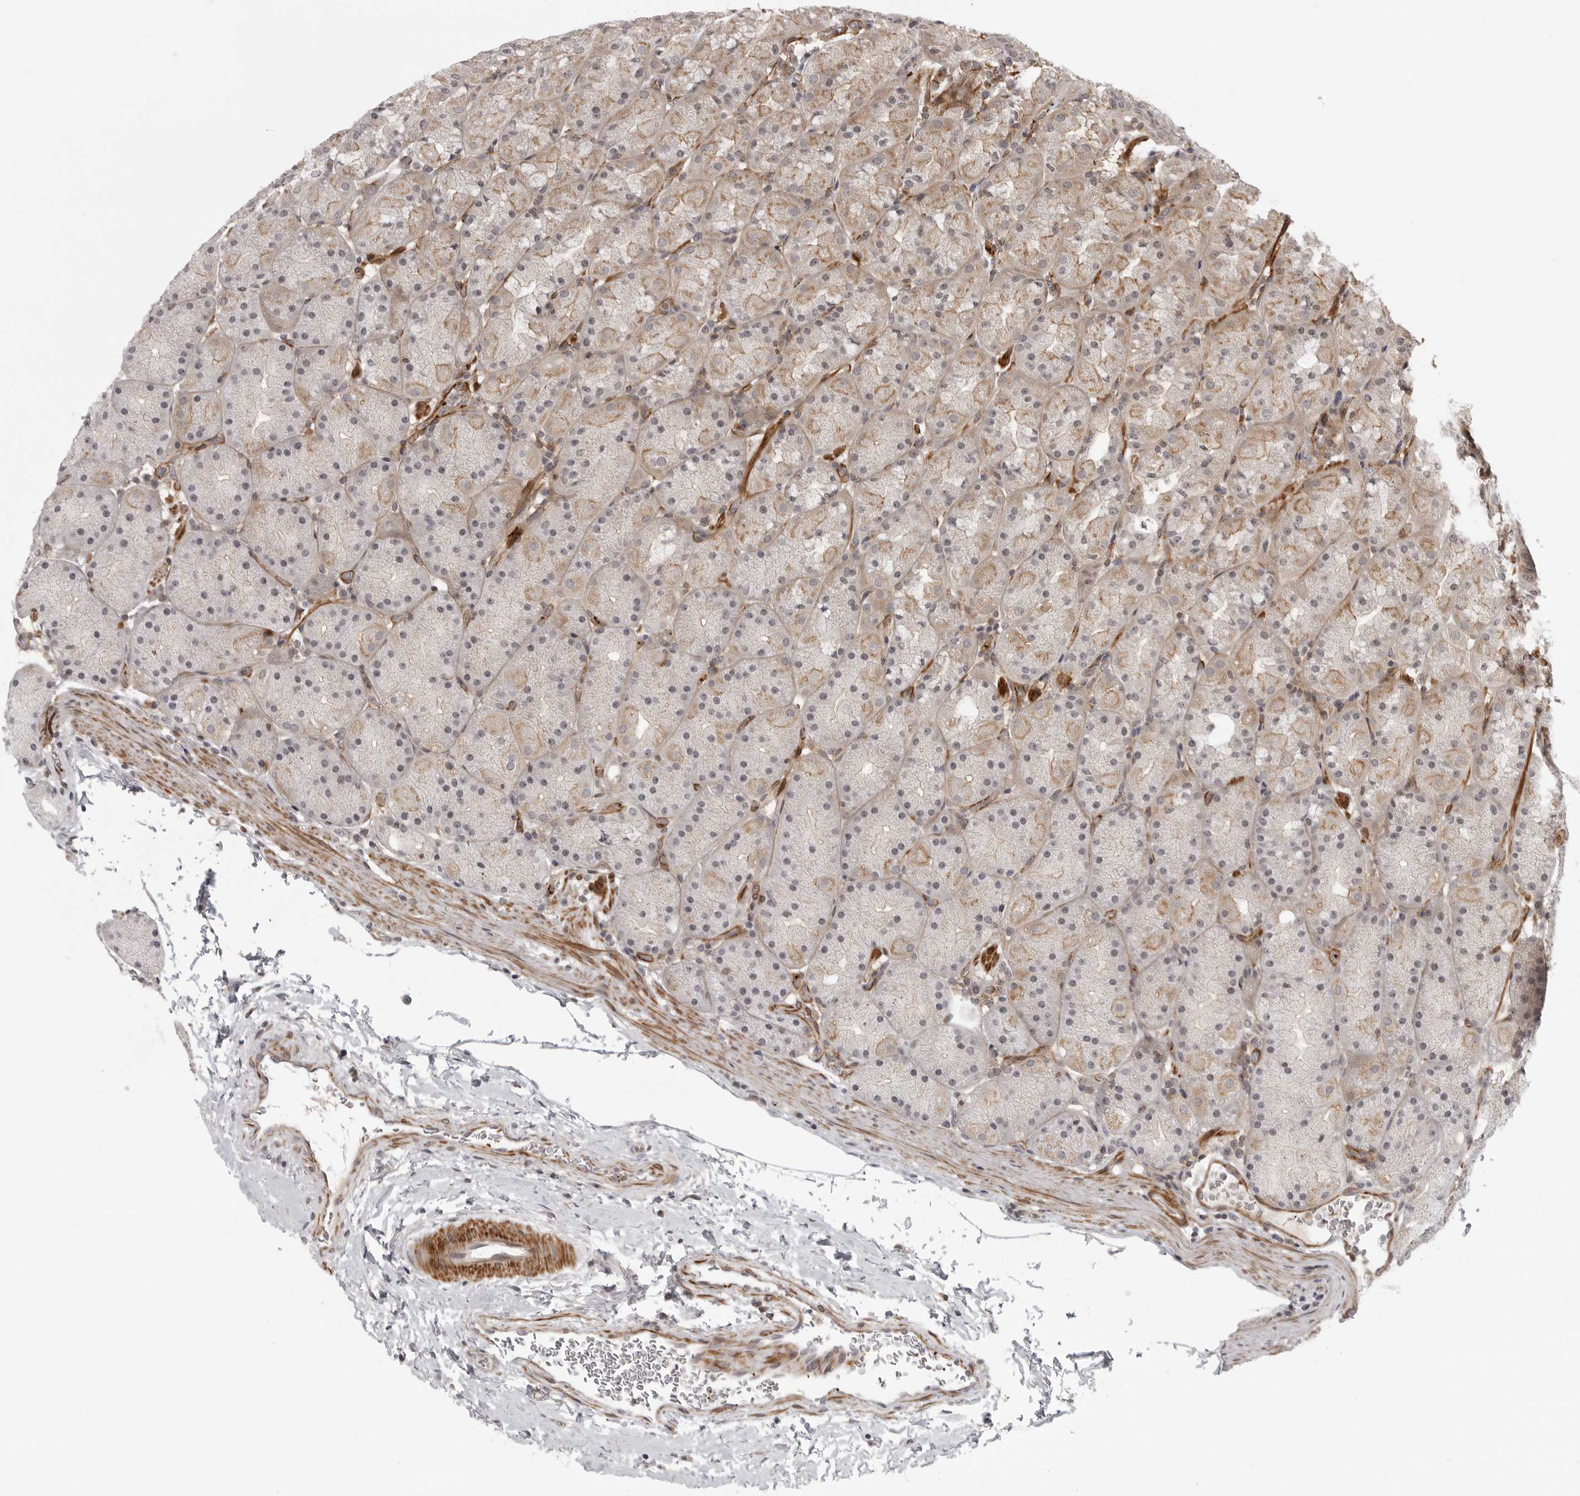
{"staining": {"intensity": "weak", "quantity": "25%-75%", "location": "cytoplasmic/membranous"}, "tissue": "stomach", "cell_type": "Glandular cells", "image_type": "normal", "snomed": [{"axis": "morphology", "description": "Normal tissue, NOS"}, {"axis": "topography", "description": "Stomach, upper"}, {"axis": "topography", "description": "Stomach"}], "caption": "Brown immunohistochemical staining in benign human stomach exhibits weak cytoplasmic/membranous expression in about 25%-75% of glandular cells. (Stains: DAB in brown, nuclei in blue, Microscopy: brightfield microscopy at high magnification).", "gene": "TUT4", "patient": {"sex": "male", "age": 48}}